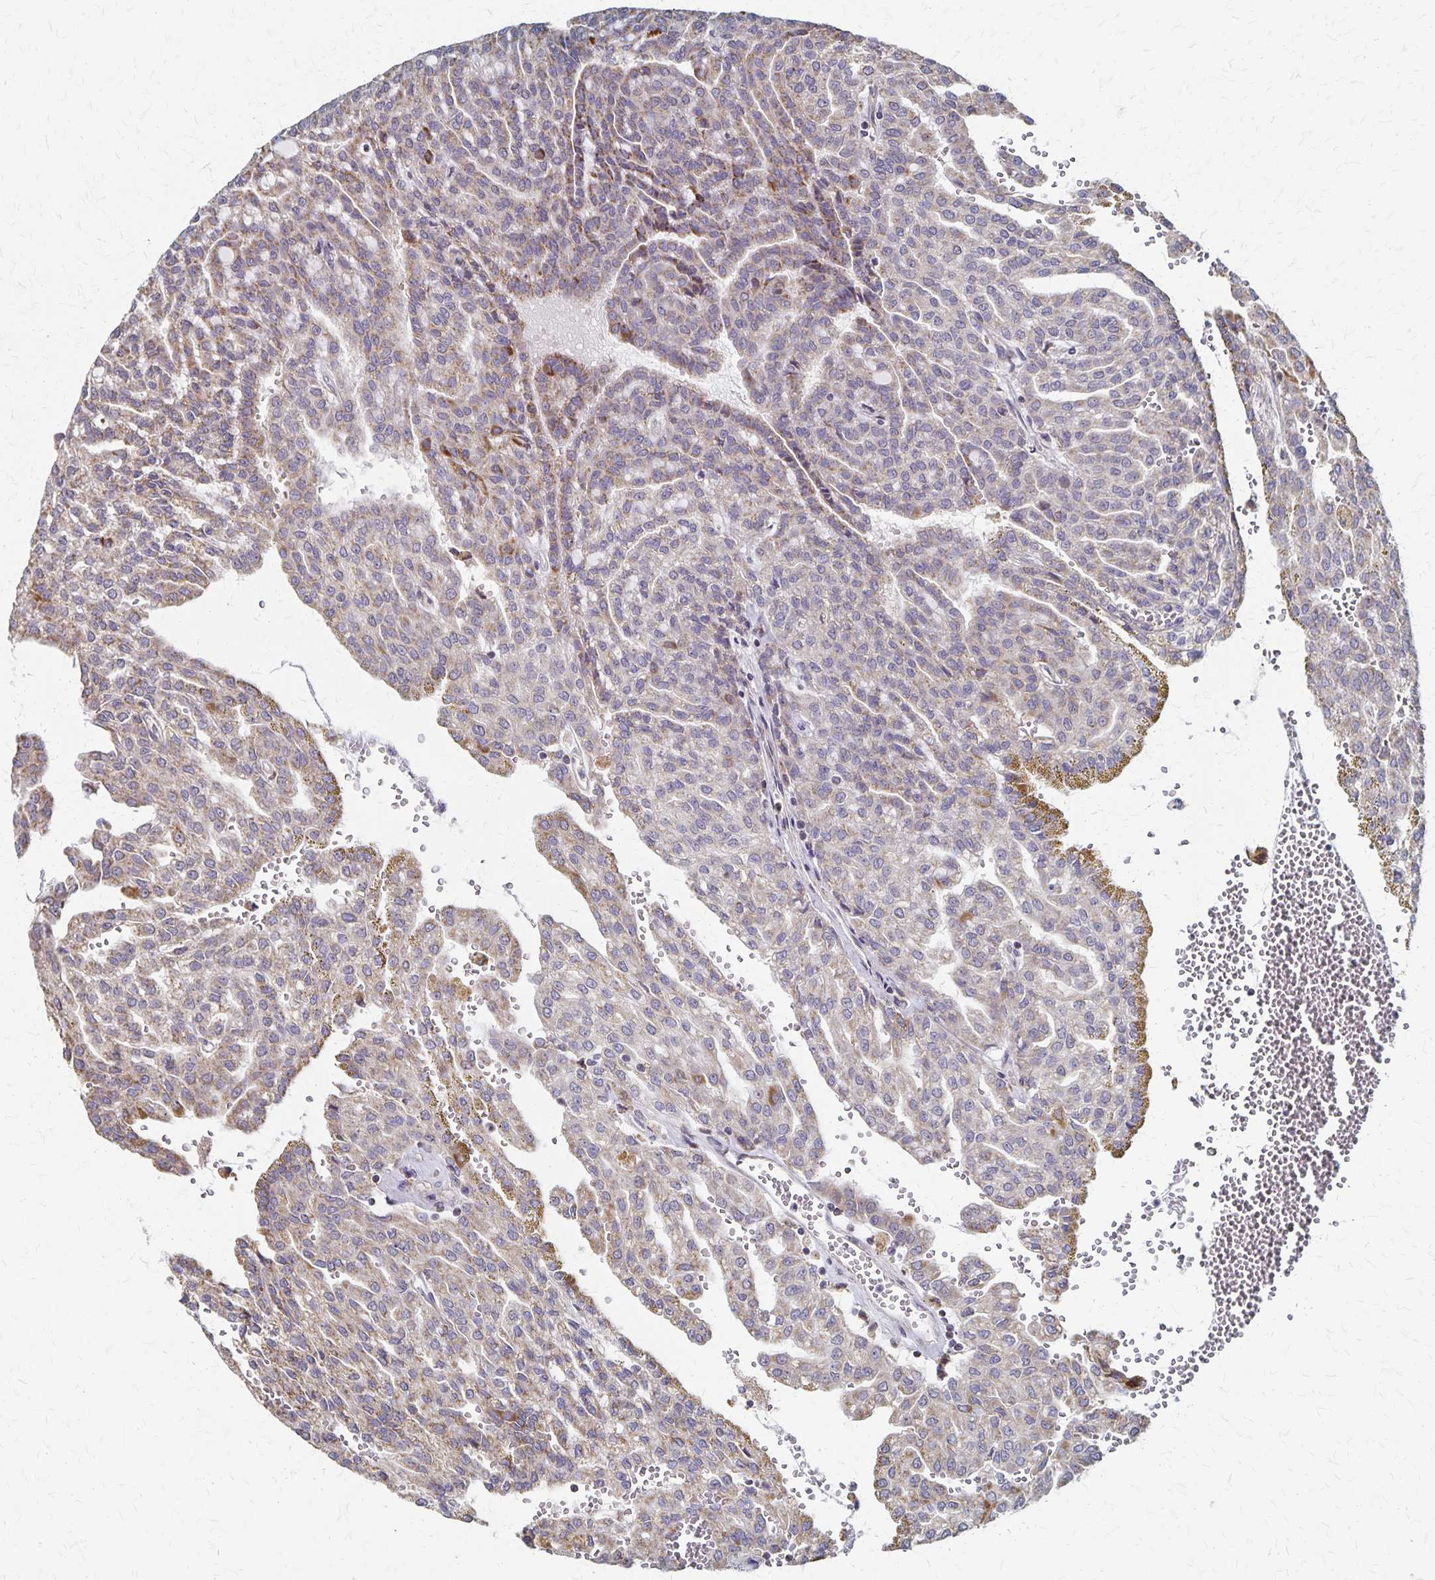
{"staining": {"intensity": "weak", "quantity": ">75%", "location": "cytoplasmic/membranous"}, "tissue": "renal cancer", "cell_type": "Tumor cells", "image_type": "cancer", "snomed": [{"axis": "morphology", "description": "Adenocarcinoma, NOS"}, {"axis": "topography", "description": "Kidney"}], "caption": "Renal adenocarcinoma was stained to show a protein in brown. There is low levels of weak cytoplasmic/membranous positivity in about >75% of tumor cells. (Brightfield microscopy of DAB IHC at high magnification).", "gene": "DYRK4", "patient": {"sex": "male", "age": 63}}